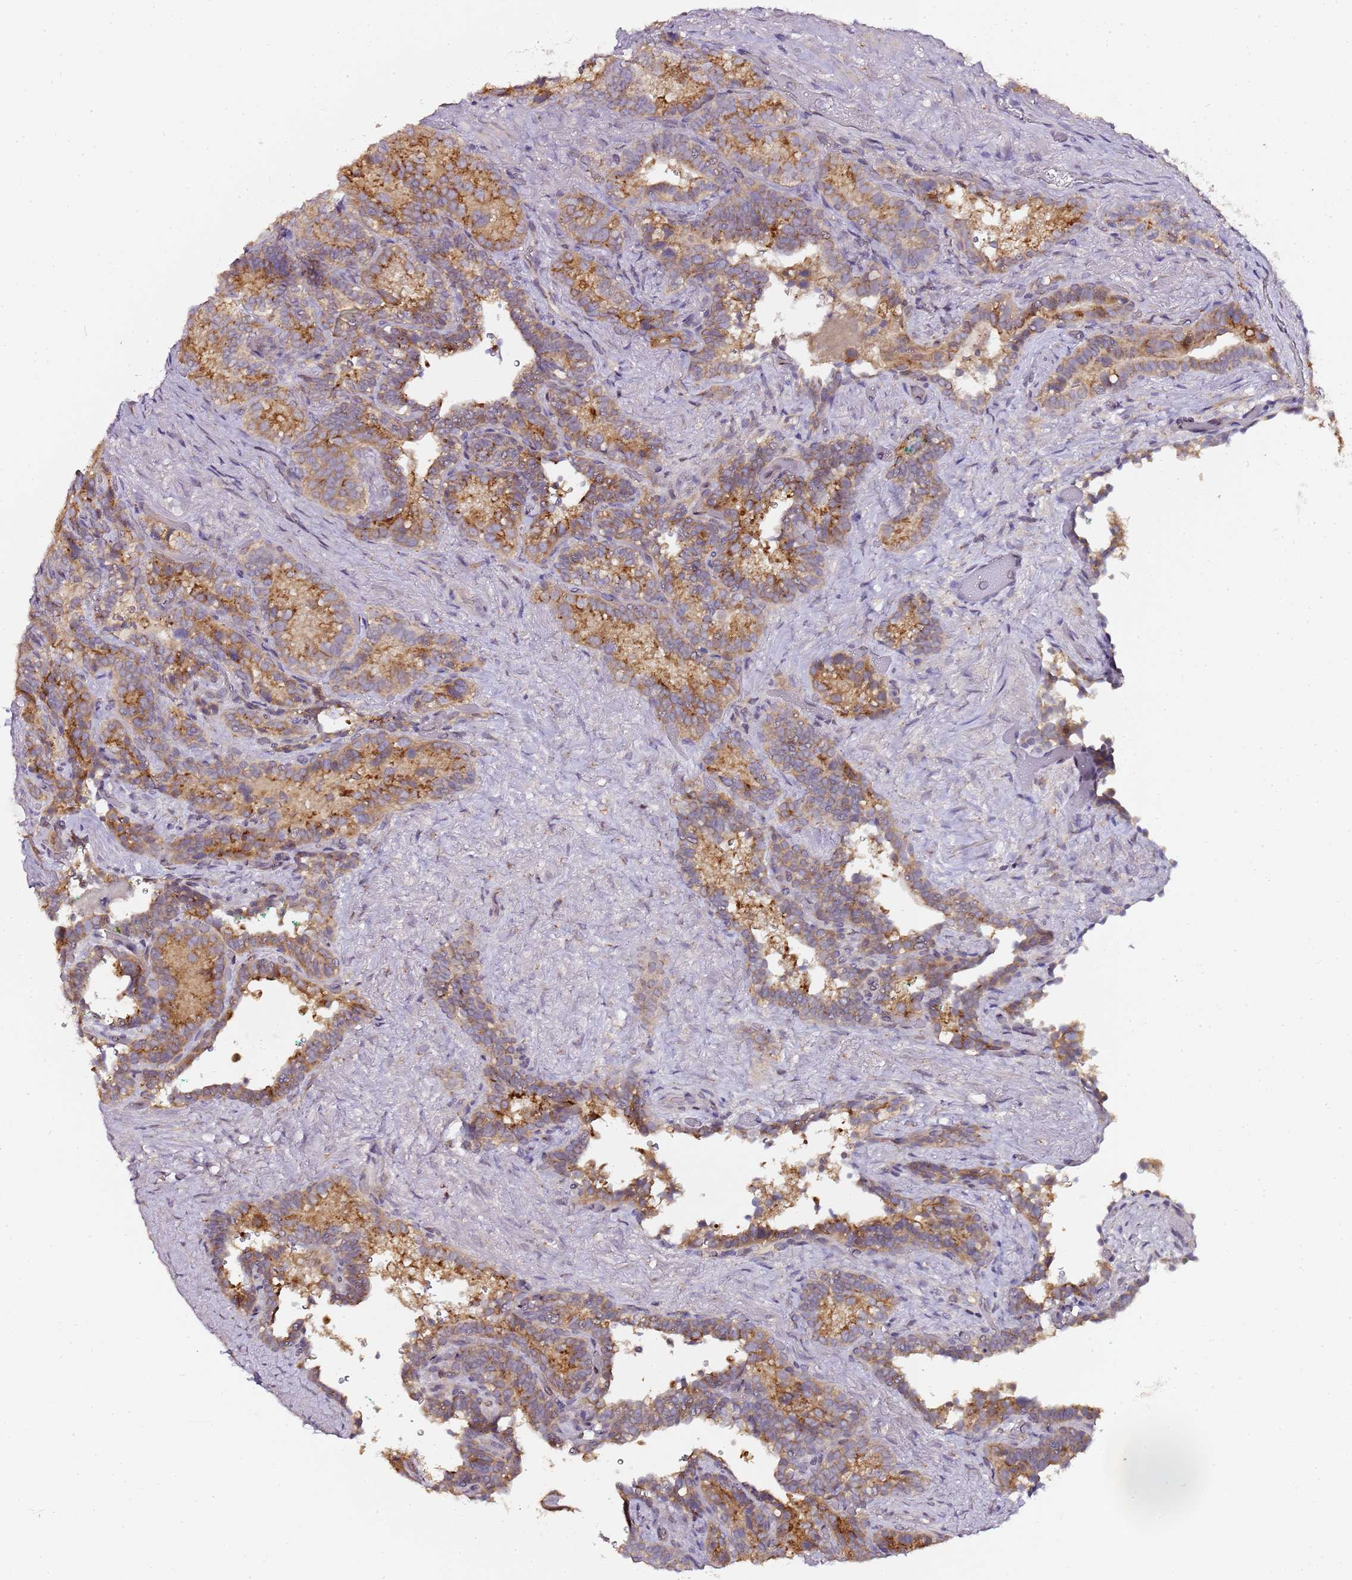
{"staining": {"intensity": "strong", "quantity": "25%-75%", "location": "cytoplasmic/membranous"}, "tissue": "seminal vesicle", "cell_type": "Glandular cells", "image_type": "normal", "snomed": [{"axis": "morphology", "description": "Normal tissue, NOS"}, {"axis": "topography", "description": "Seminal veicle"}], "caption": "Benign seminal vesicle displays strong cytoplasmic/membranous expression in approximately 25%-75% of glandular cells, visualized by immunohistochemistry.", "gene": "MRPL49", "patient": {"sex": "male", "age": 62}}